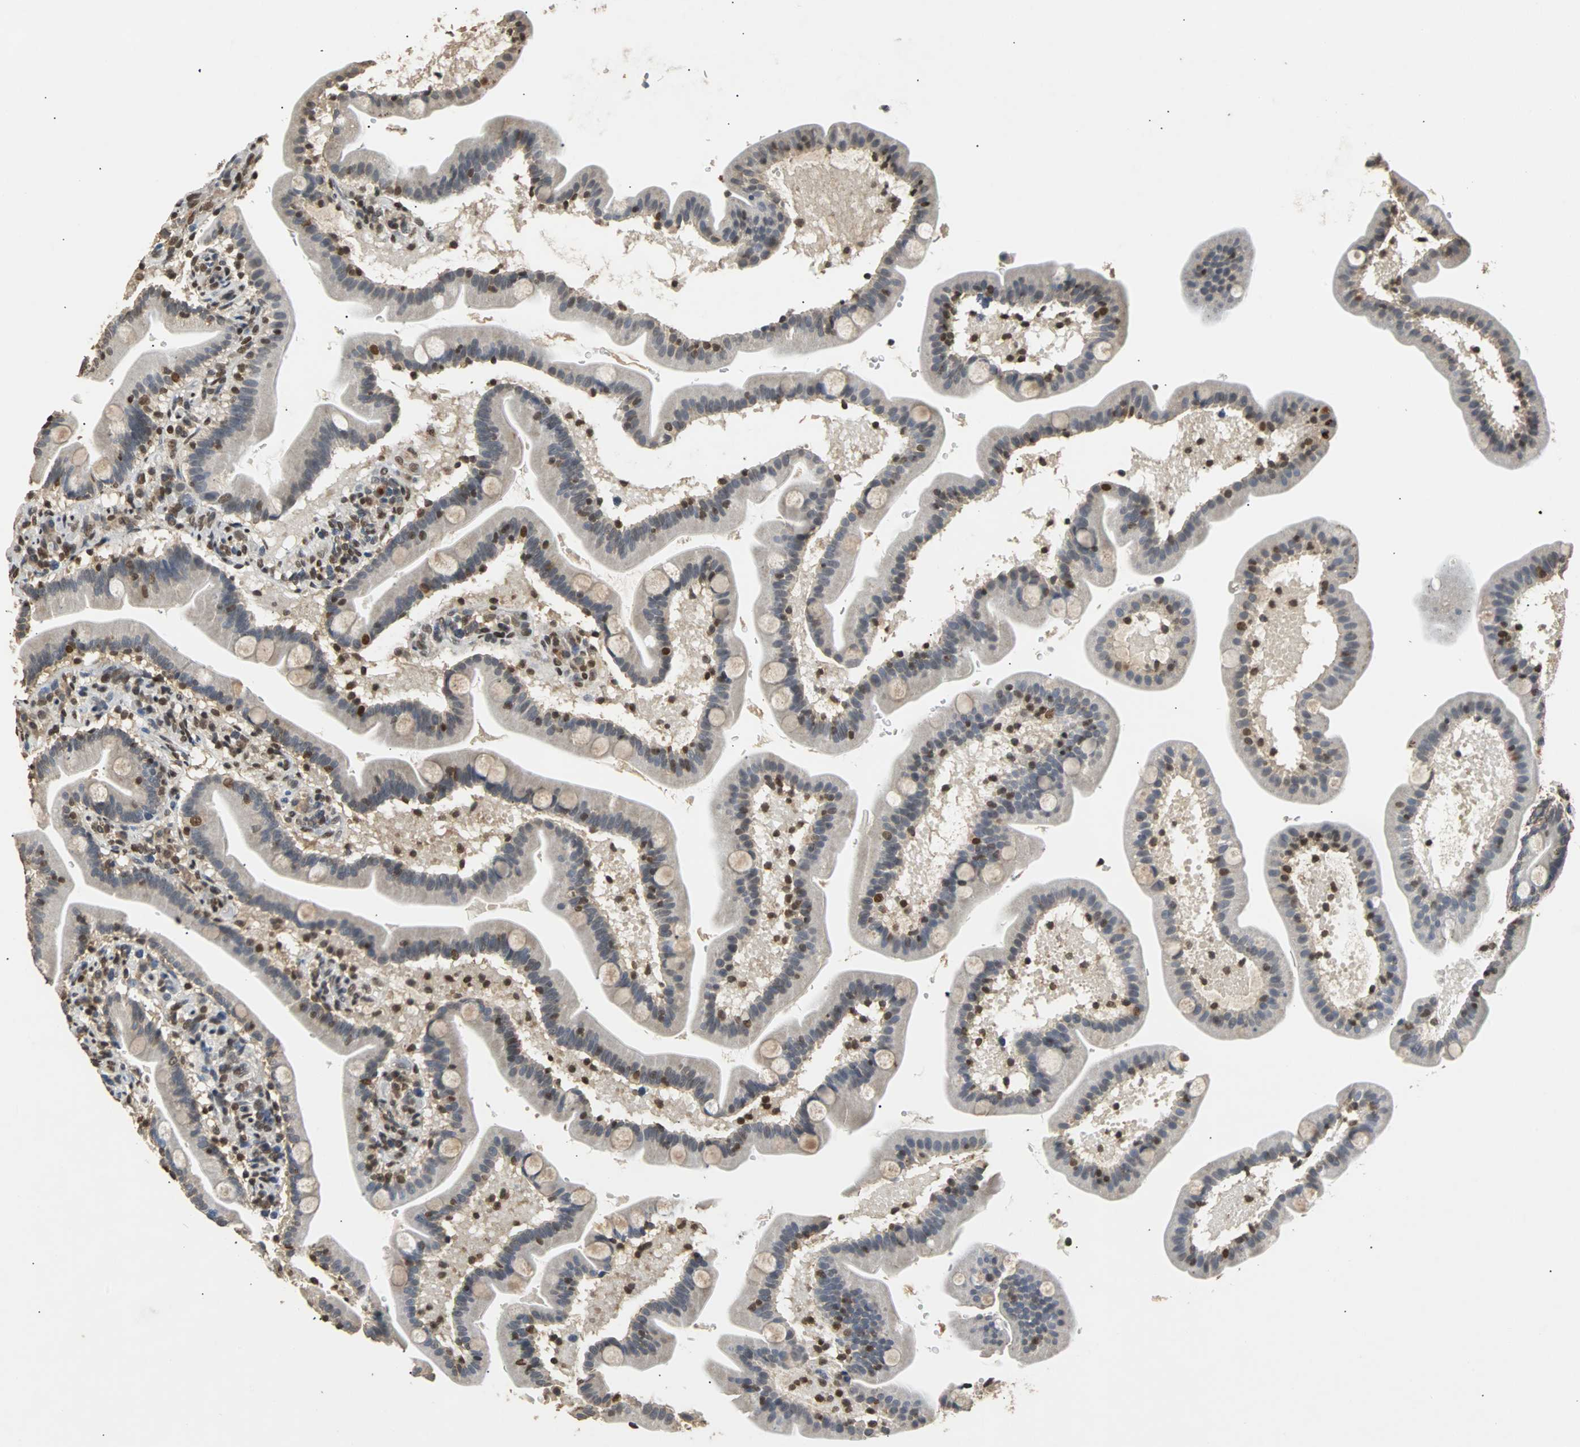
{"staining": {"intensity": "moderate", "quantity": "<25%", "location": "nuclear"}, "tissue": "duodenum", "cell_type": "Glandular cells", "image_type": "normal", "snomed": [{"axis": "morphology", "description": "Normal tissue, NOS"}, {"axis": "topography", "description": "Duodenum"}], "caption": "Protein staining shows moderate nuclear positivity in about <25% of glandular cells in normal duodenum.", "gene": "PHC1", "patient": {"sex": "male", "age": 54}}